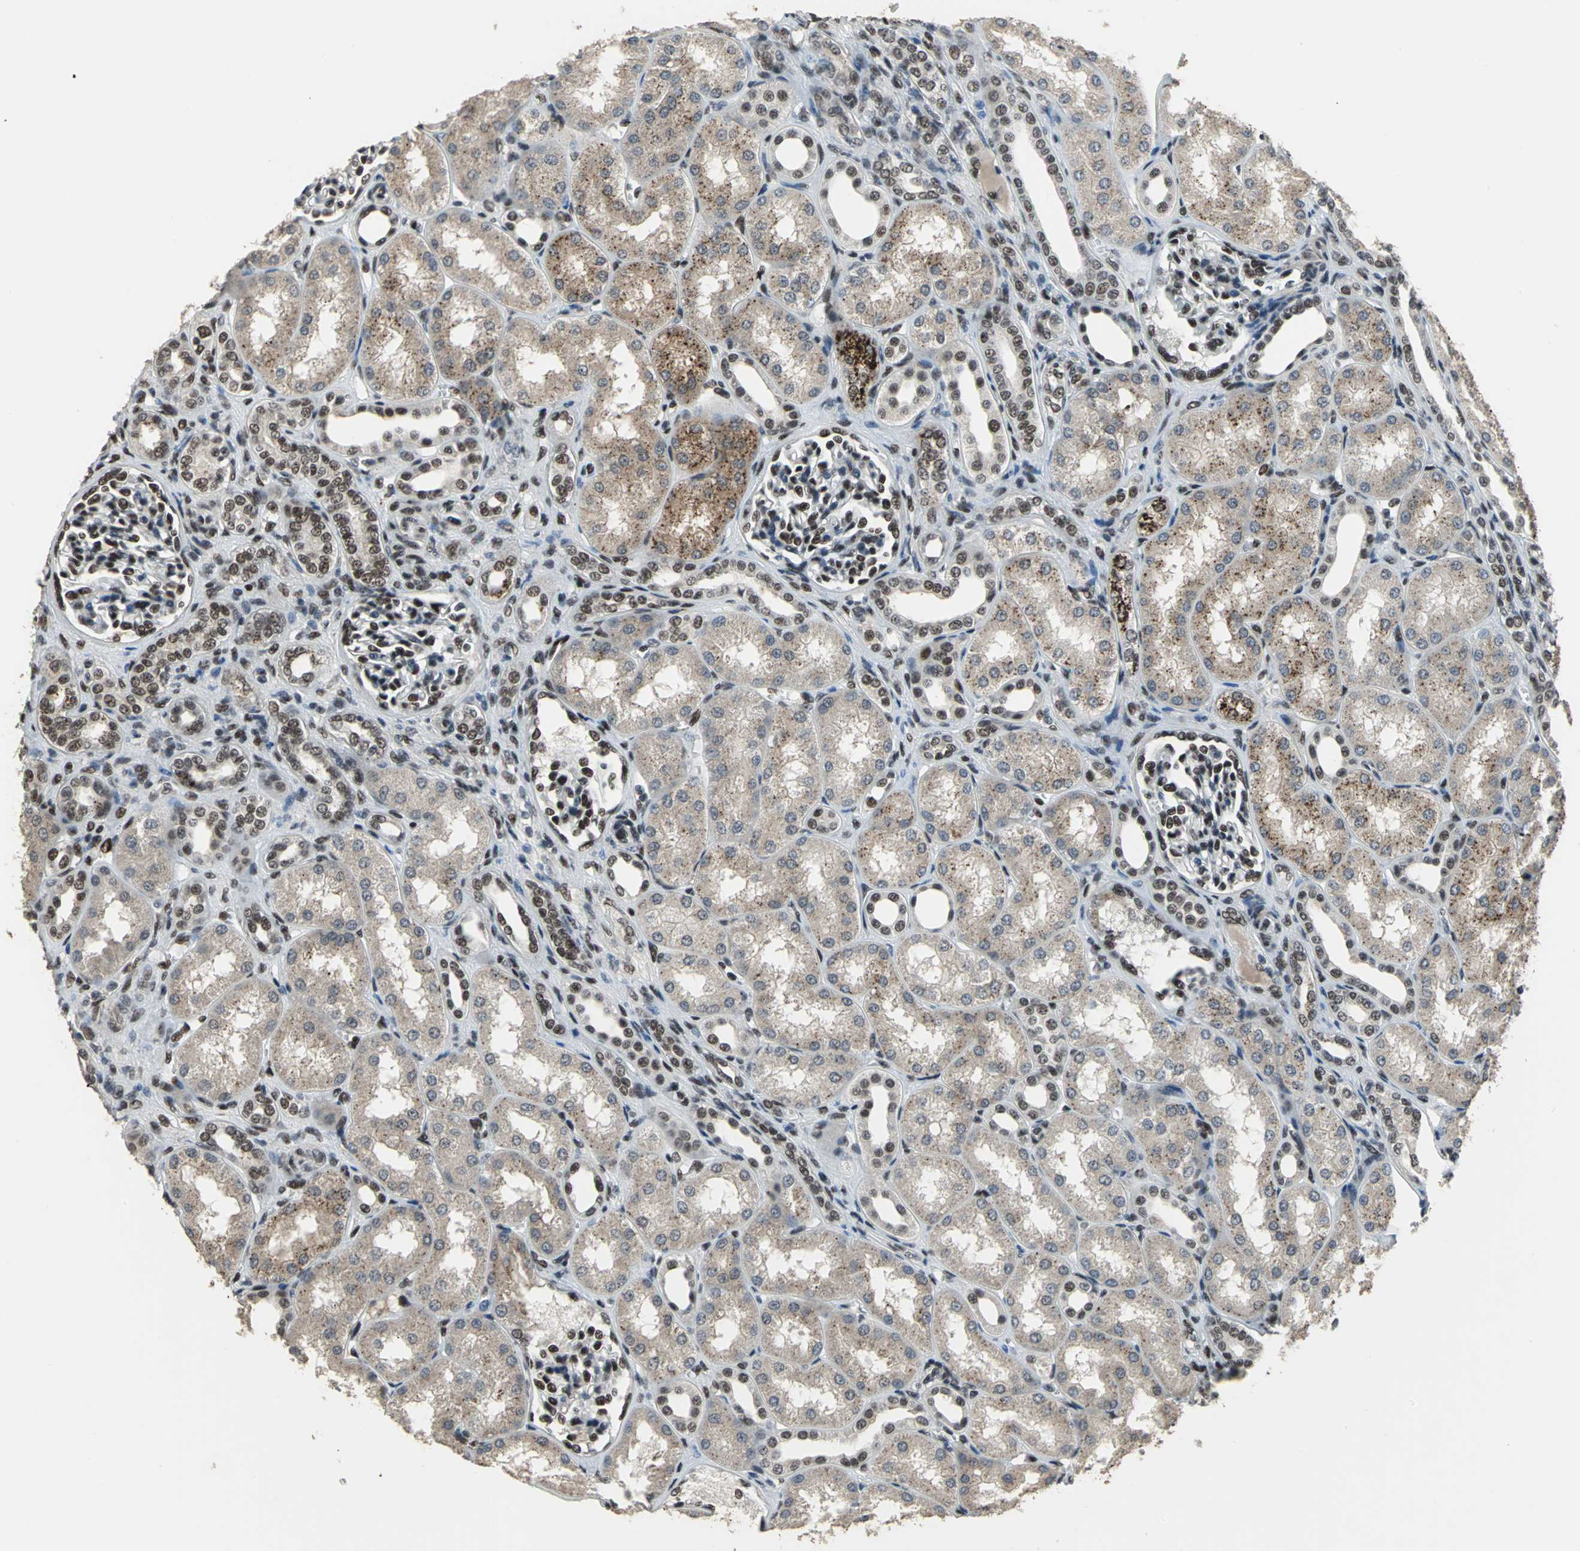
{"staining": {"intensity": "moderate", "quantity": "25%-75%", "location": "nuclear"}, "tissue": "kidney", "cell_type": "Cells in glomeruli", "image_type": "normal", "snomed": [{"axis": "morphology", "description": "Normal tissue, NOS"}, {"axis": "topography", "description": "Kidney"}], "caption": "Moderate nuclear expression for a protein is identified in about 25%-75% of cells in glomeruli of normal kidney using immunohistochemistry.", "gene": "ELF2", "patient": {"sex": "male", "age": 7}}